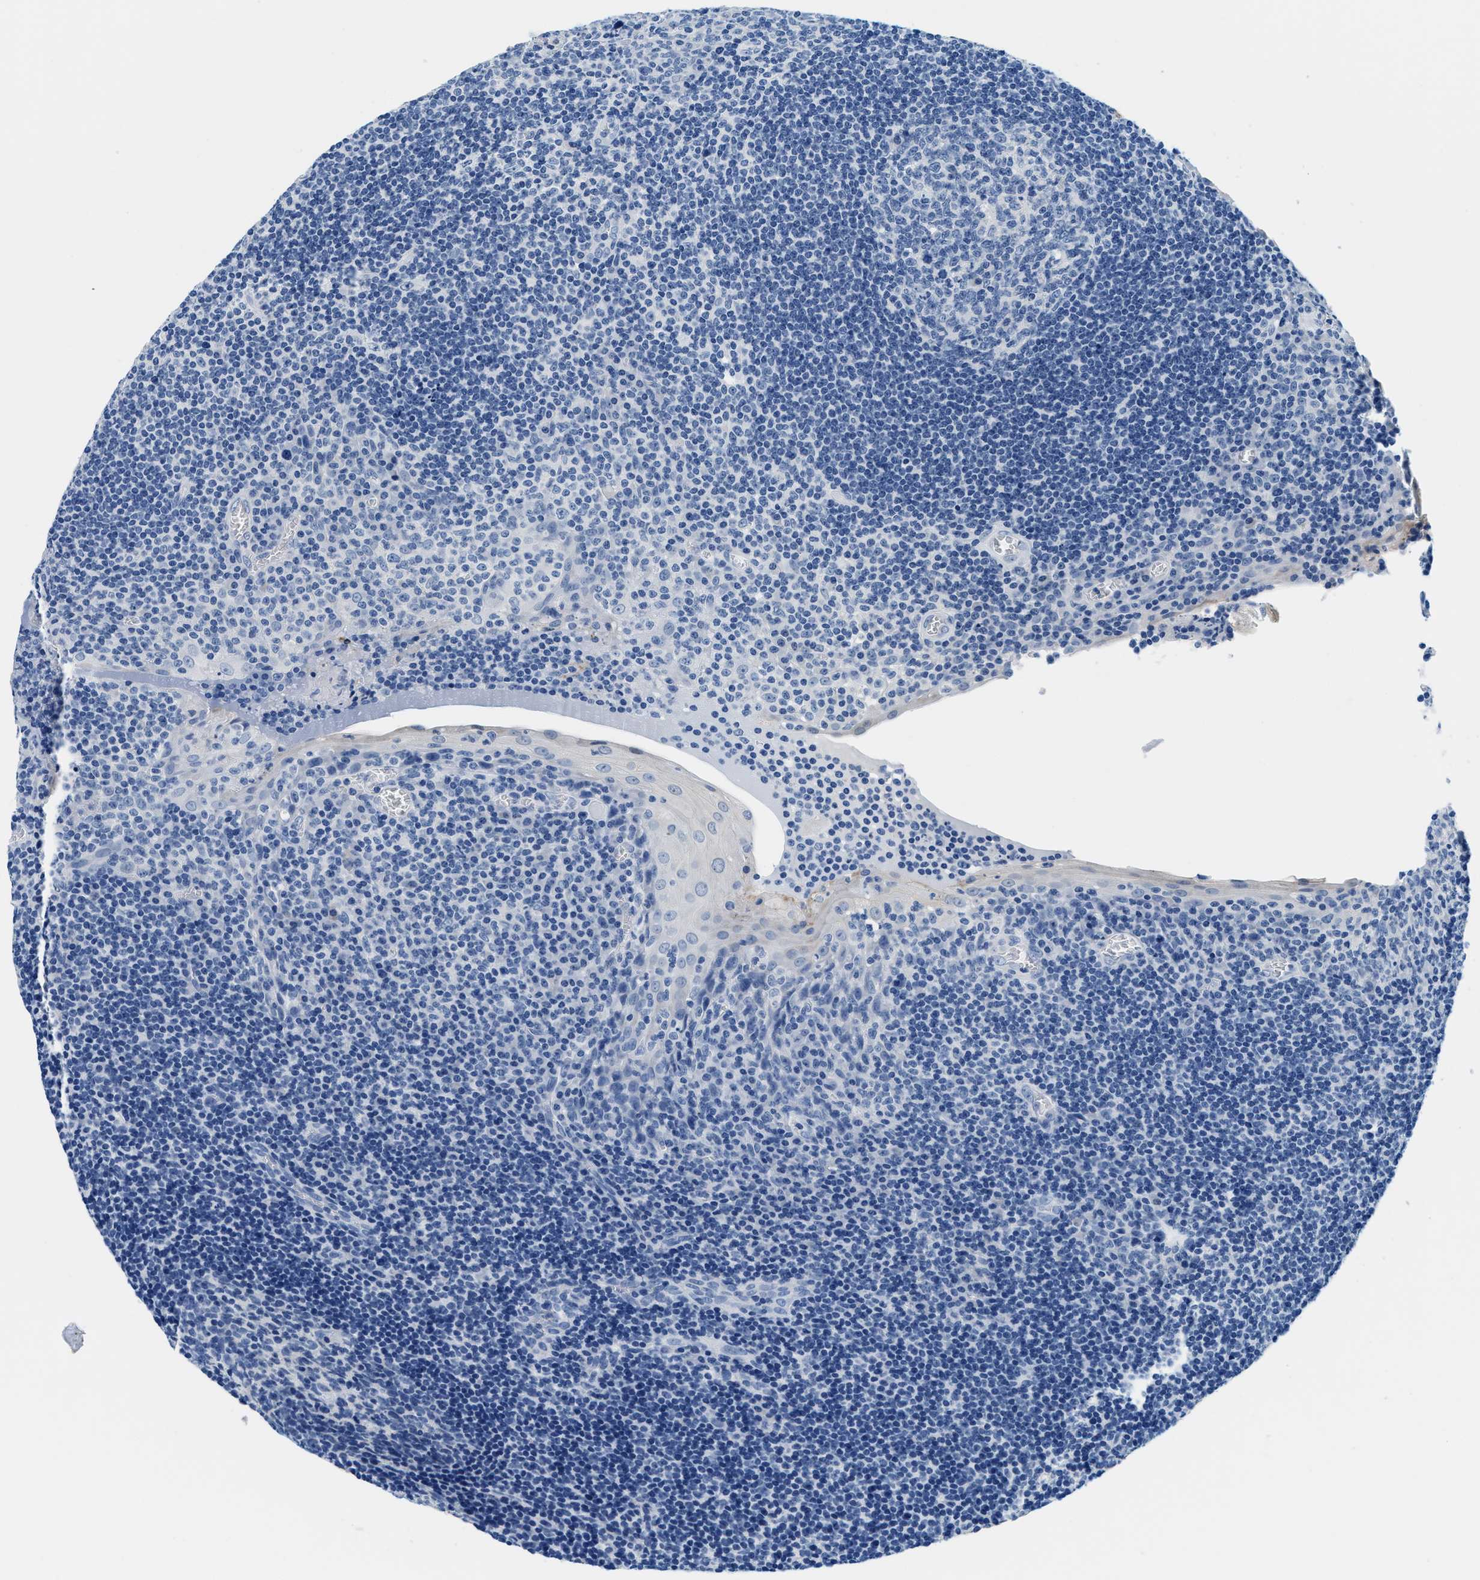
{"staining": {"intensity": "negative", "quantity": "none", "location": "none"}, "tissue": "tonsil", "cell_type": "Germinal center cells", "image_type": "normal", "snomed": [{"axis": "morphology", "description": "Normal tissue, NOS"}, {"axis": "topography", "description": "Tonsil"}], "caption": "Immunohistochemistry (IHC) histopathology image of unremarkable tonsil: tonsil stained with DAB (3,3'-diaminobenzidine) displays no significant protein expression in germinal center cells.", "gene": "GSTM3", "patient": {"sex": "male", "age": 37}}